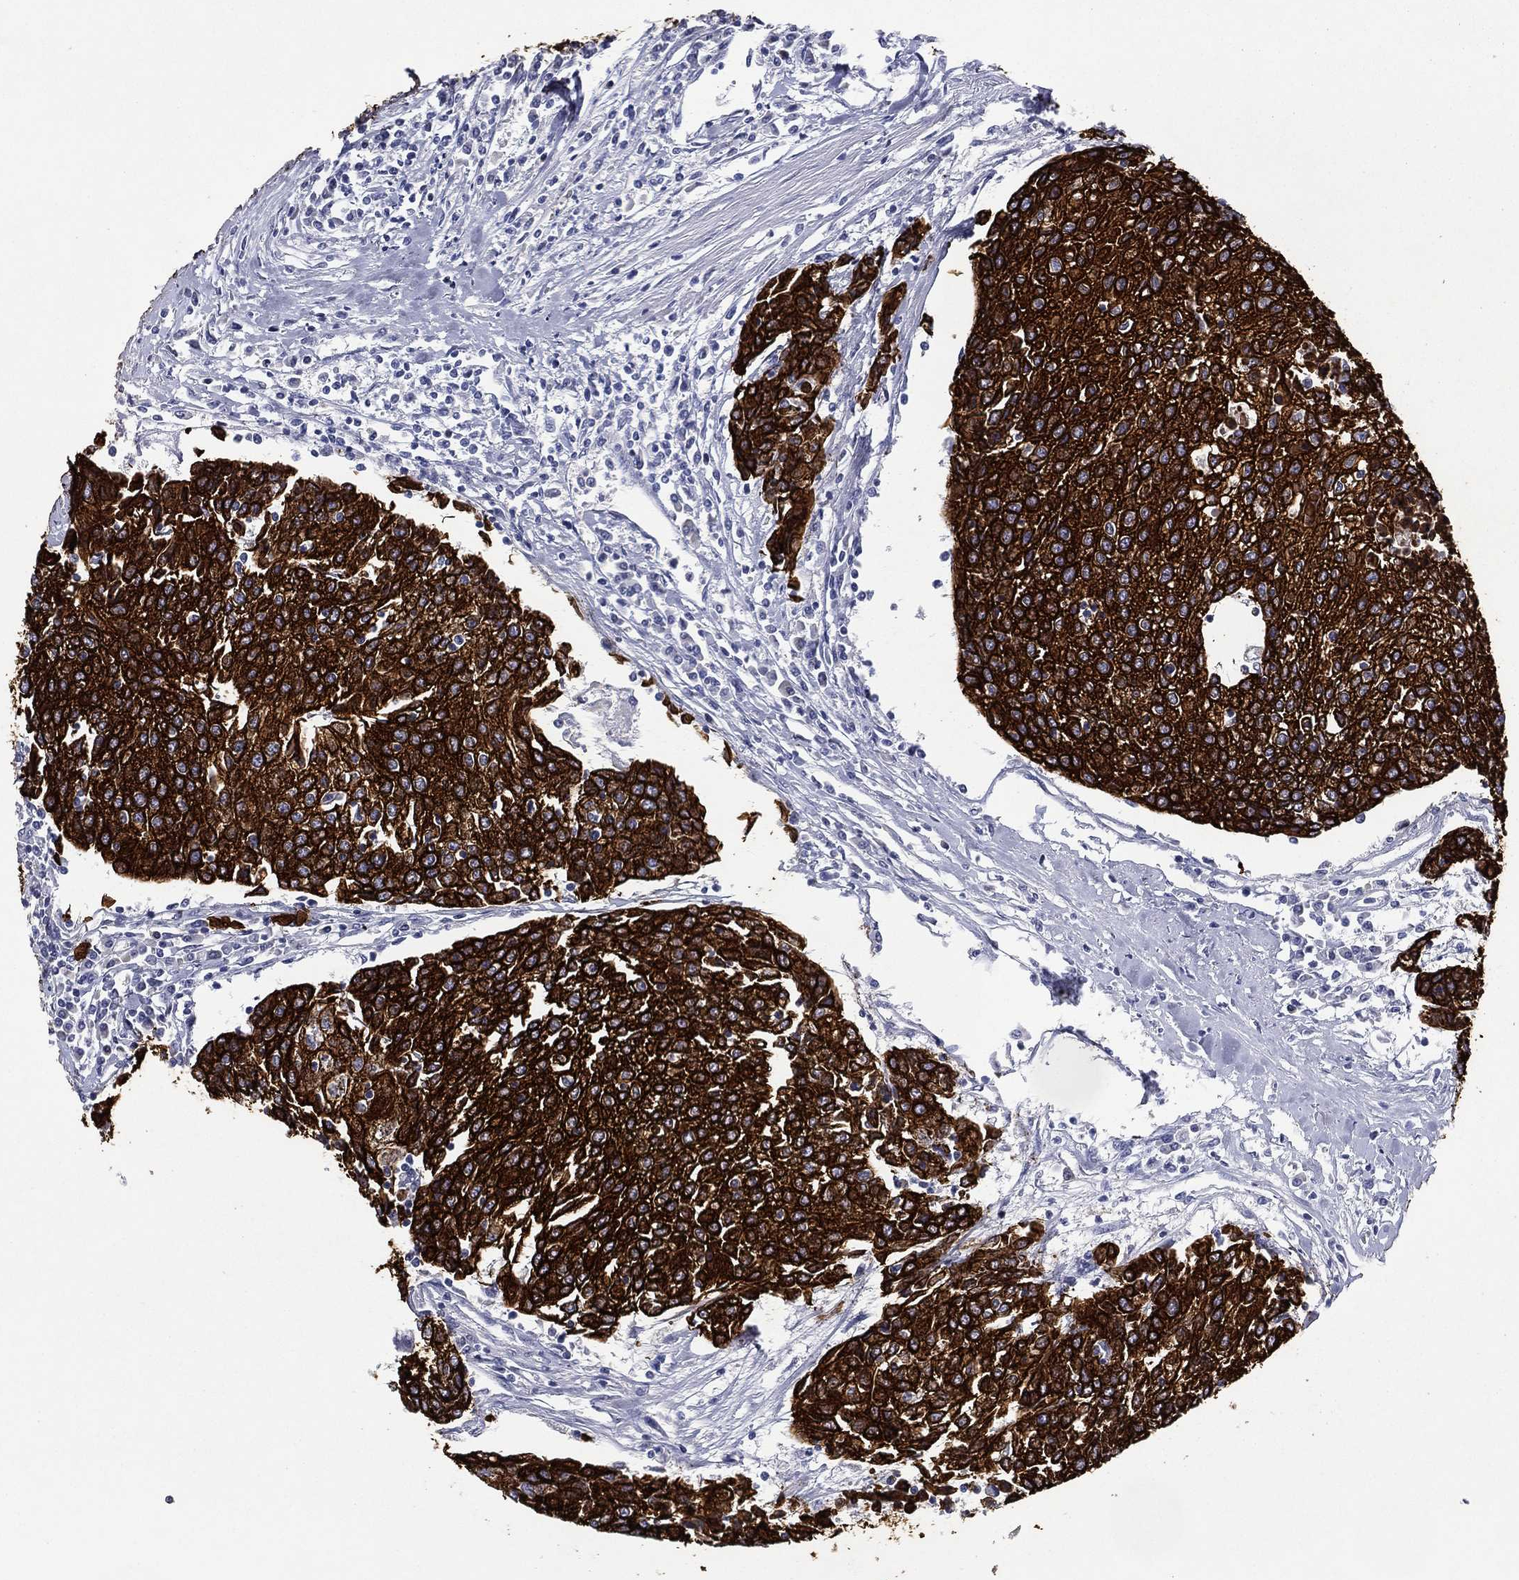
{"staining": {"intensity": "strong", "quantity": ">75%", "location": "cytoplasmic/membranous"}, "tissue": "urothelial cancer", "cell_type": "Tumor cells", "image_type": "cancer", "snomed": [{"axis": "morphology", "description": "Urothelial carcinoma, High grade"}, {"axis": "topography", "description": "Urinary bladder"}], "caption": "A histopathology image of urothelial cancer stained for a protein reveals strong cytoplasmic/membranous brown staining in tumor cells.", "gene": "KRT7", "patient": {"sex": "female", "age": 85}}